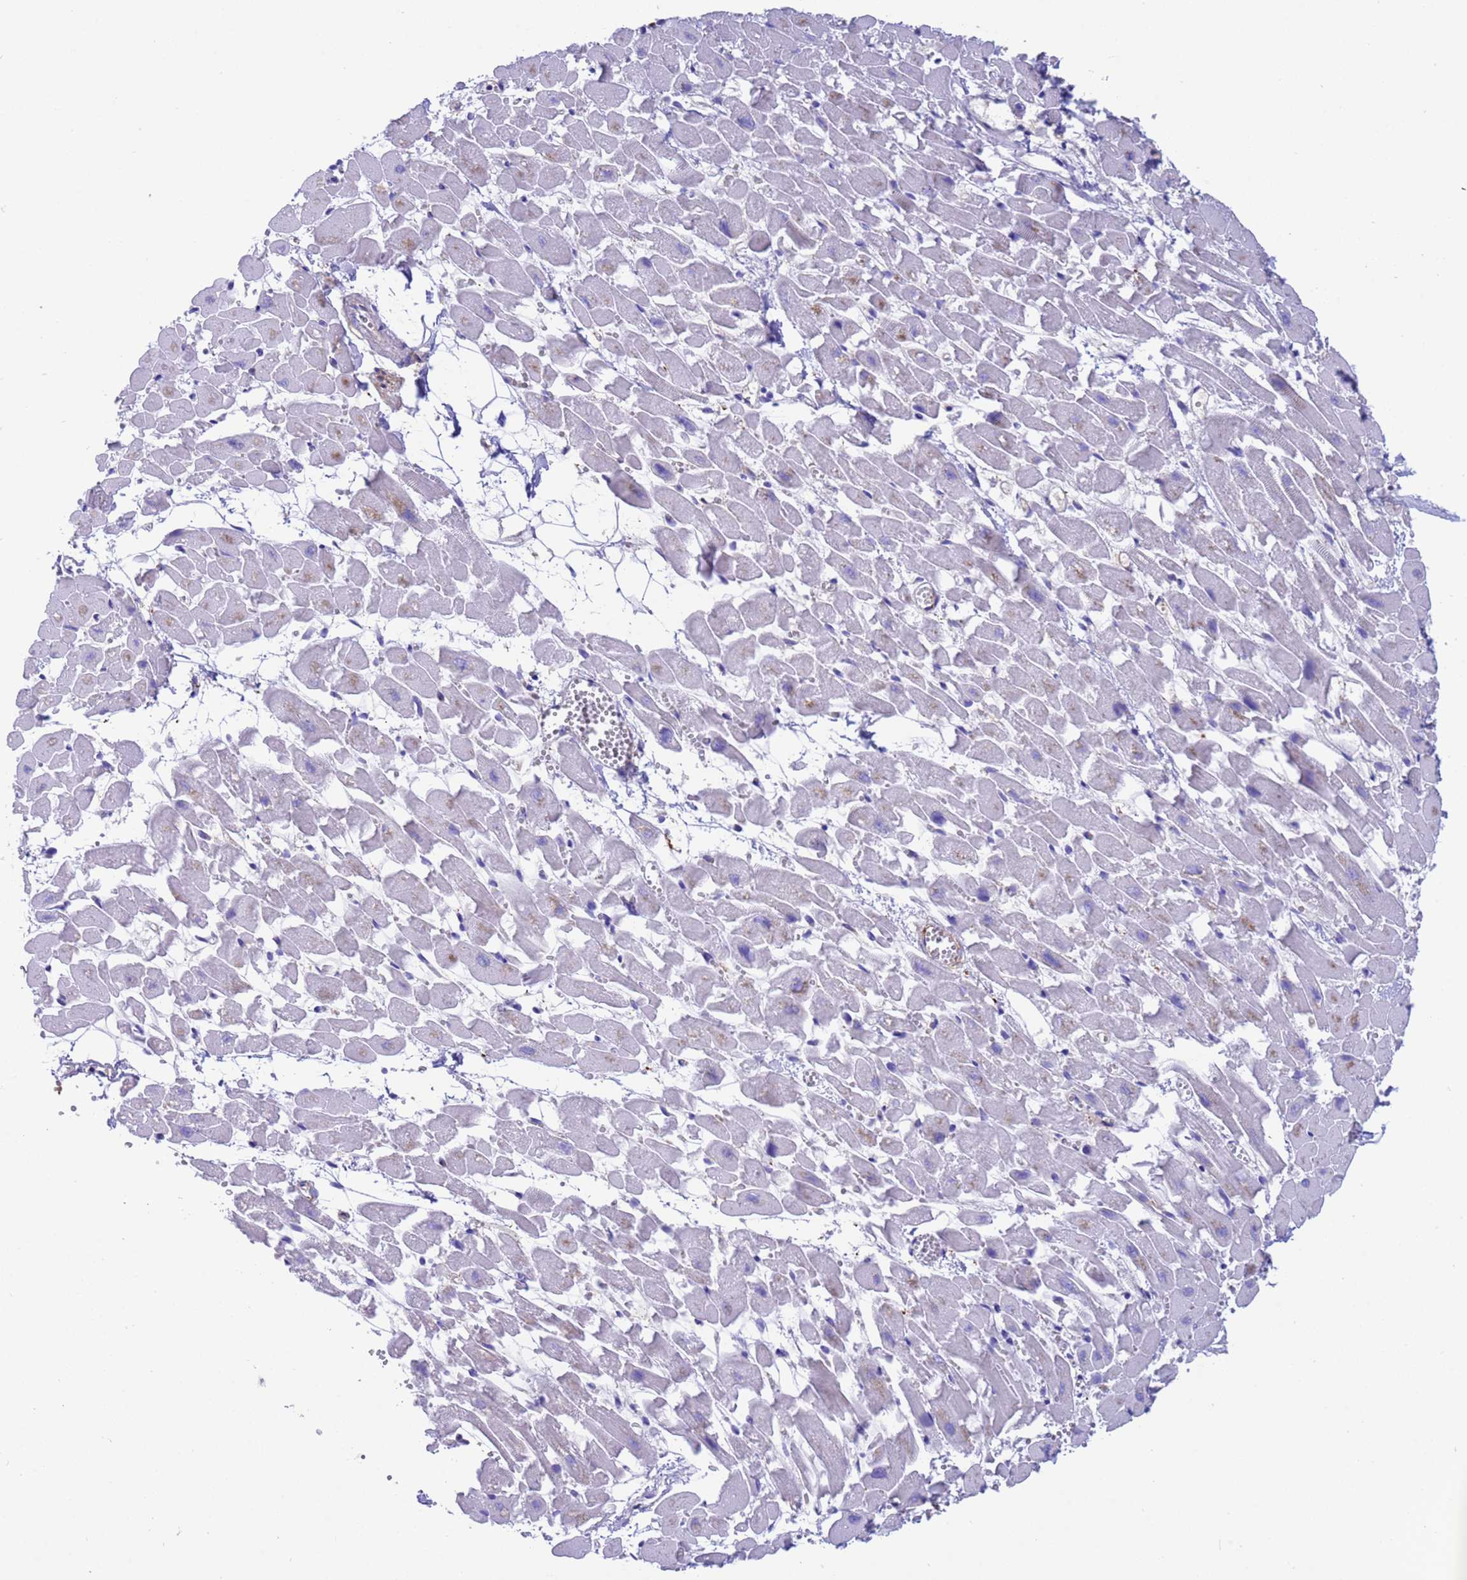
{"staining": {"intensity": "negative", "quantity": "none", "location": "none"}, "tissue": "heart muscle", "cell_type": "Cardiomyocytes", "image_type": "normal", "snomed": [{"axis": "morphology", "description": "Normal tissue, NOS"}, {"axis": "topography", "description": "Heart"}], "caption": "Normal heart muscle was stained to show a protein in brown. There is no significant expression in cardiomyocytes. The staining is performed using DAB (3,3'-diaminobenzidine) brown chromogen with nuclei counter-stained in using hematoxylin.", "gene": "C6orf47", "patient": {"sex": "female", "age": 64}}